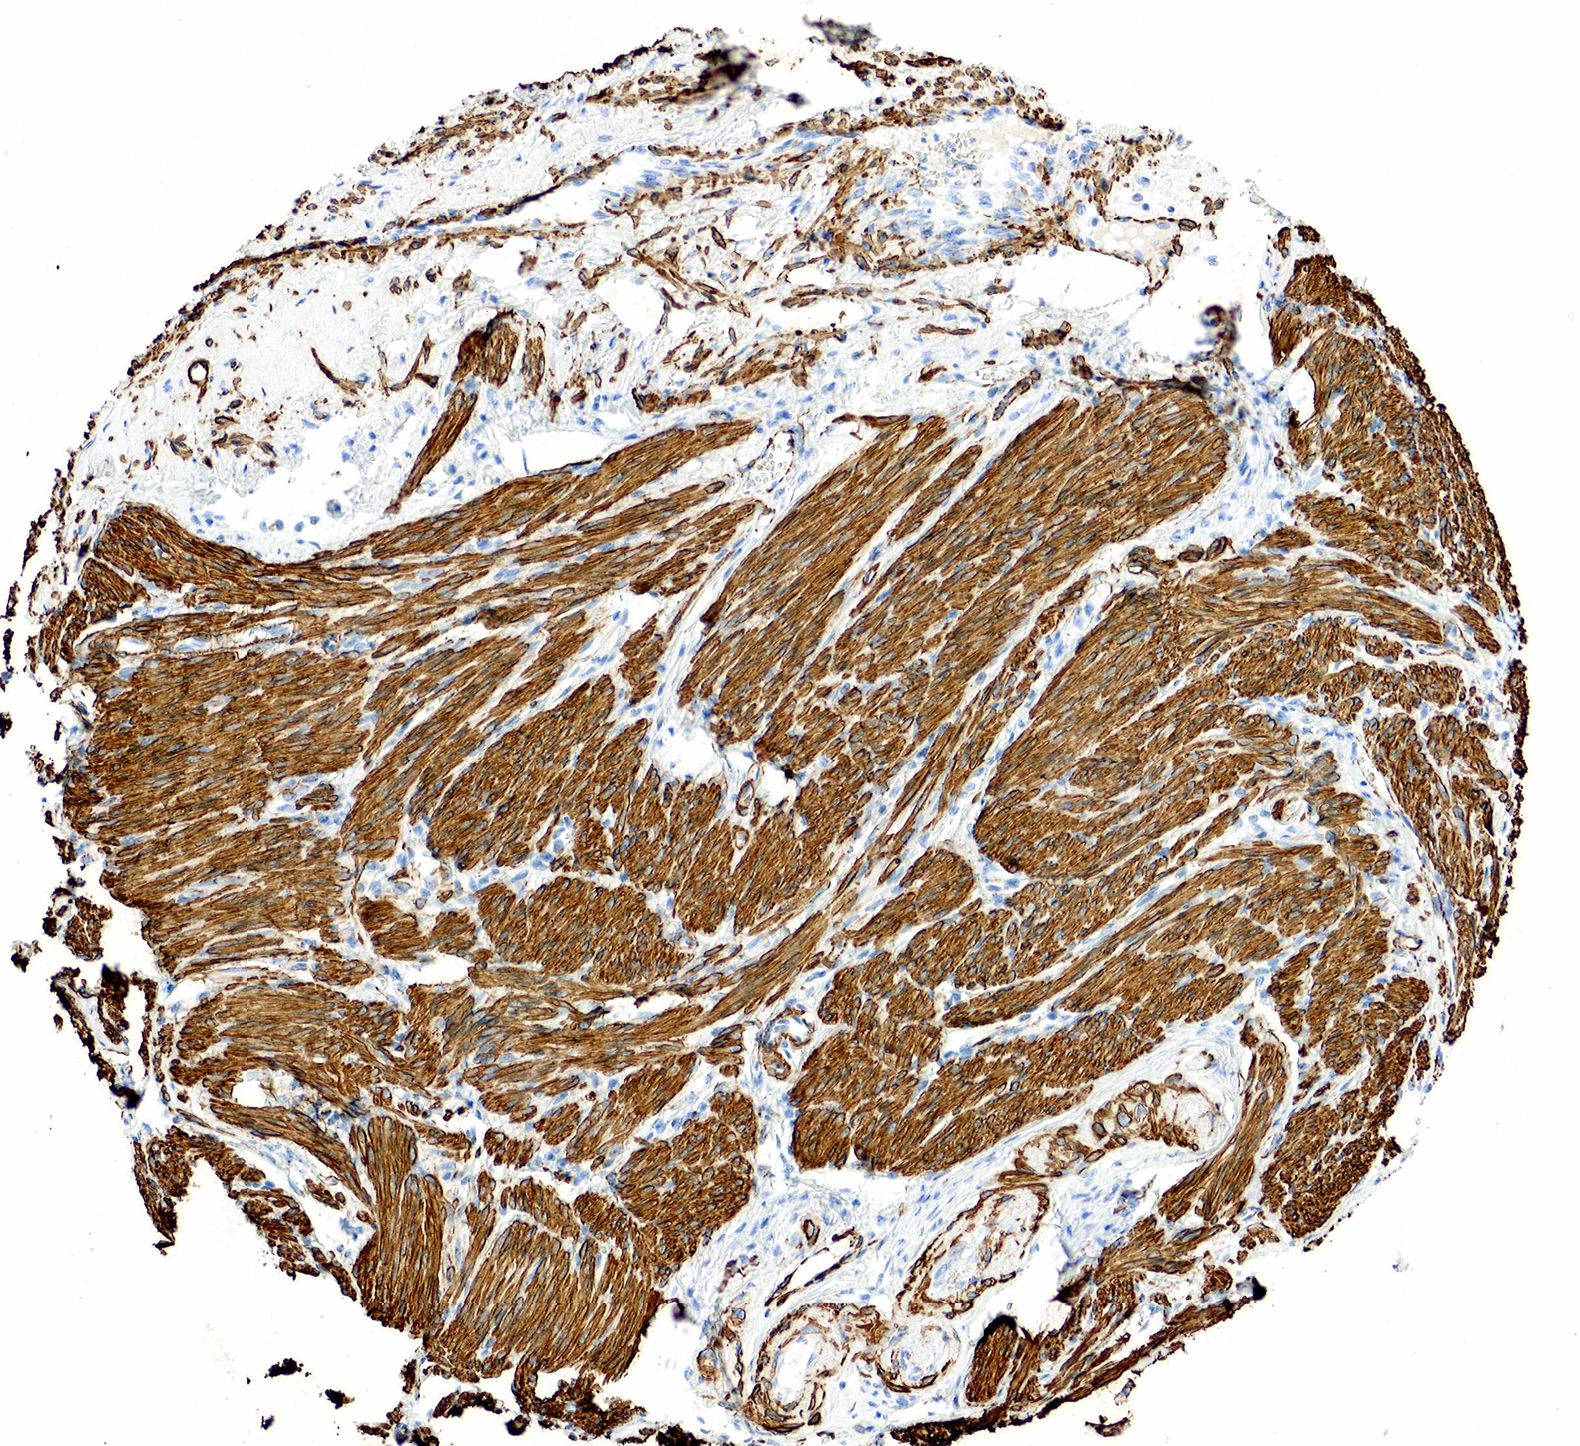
{"staining": {"intensity": "negative", "quantity": "none", "location": "none"}, "tissue": "endometrial cancer", "cell_type": "Tumor cells", "image_type": "cancer", "snomed": [{"axis": "morphology", "description": "Adenocarcinoma, NOS"}, {"axis": "topography", "description": "Endometrium"}], "caption": "Tumor cells are negative for brown protein staining in endometrial adenocarcinoma.", "gene": "ACTA1", "patient": {"sex": "female", "age": 76}}